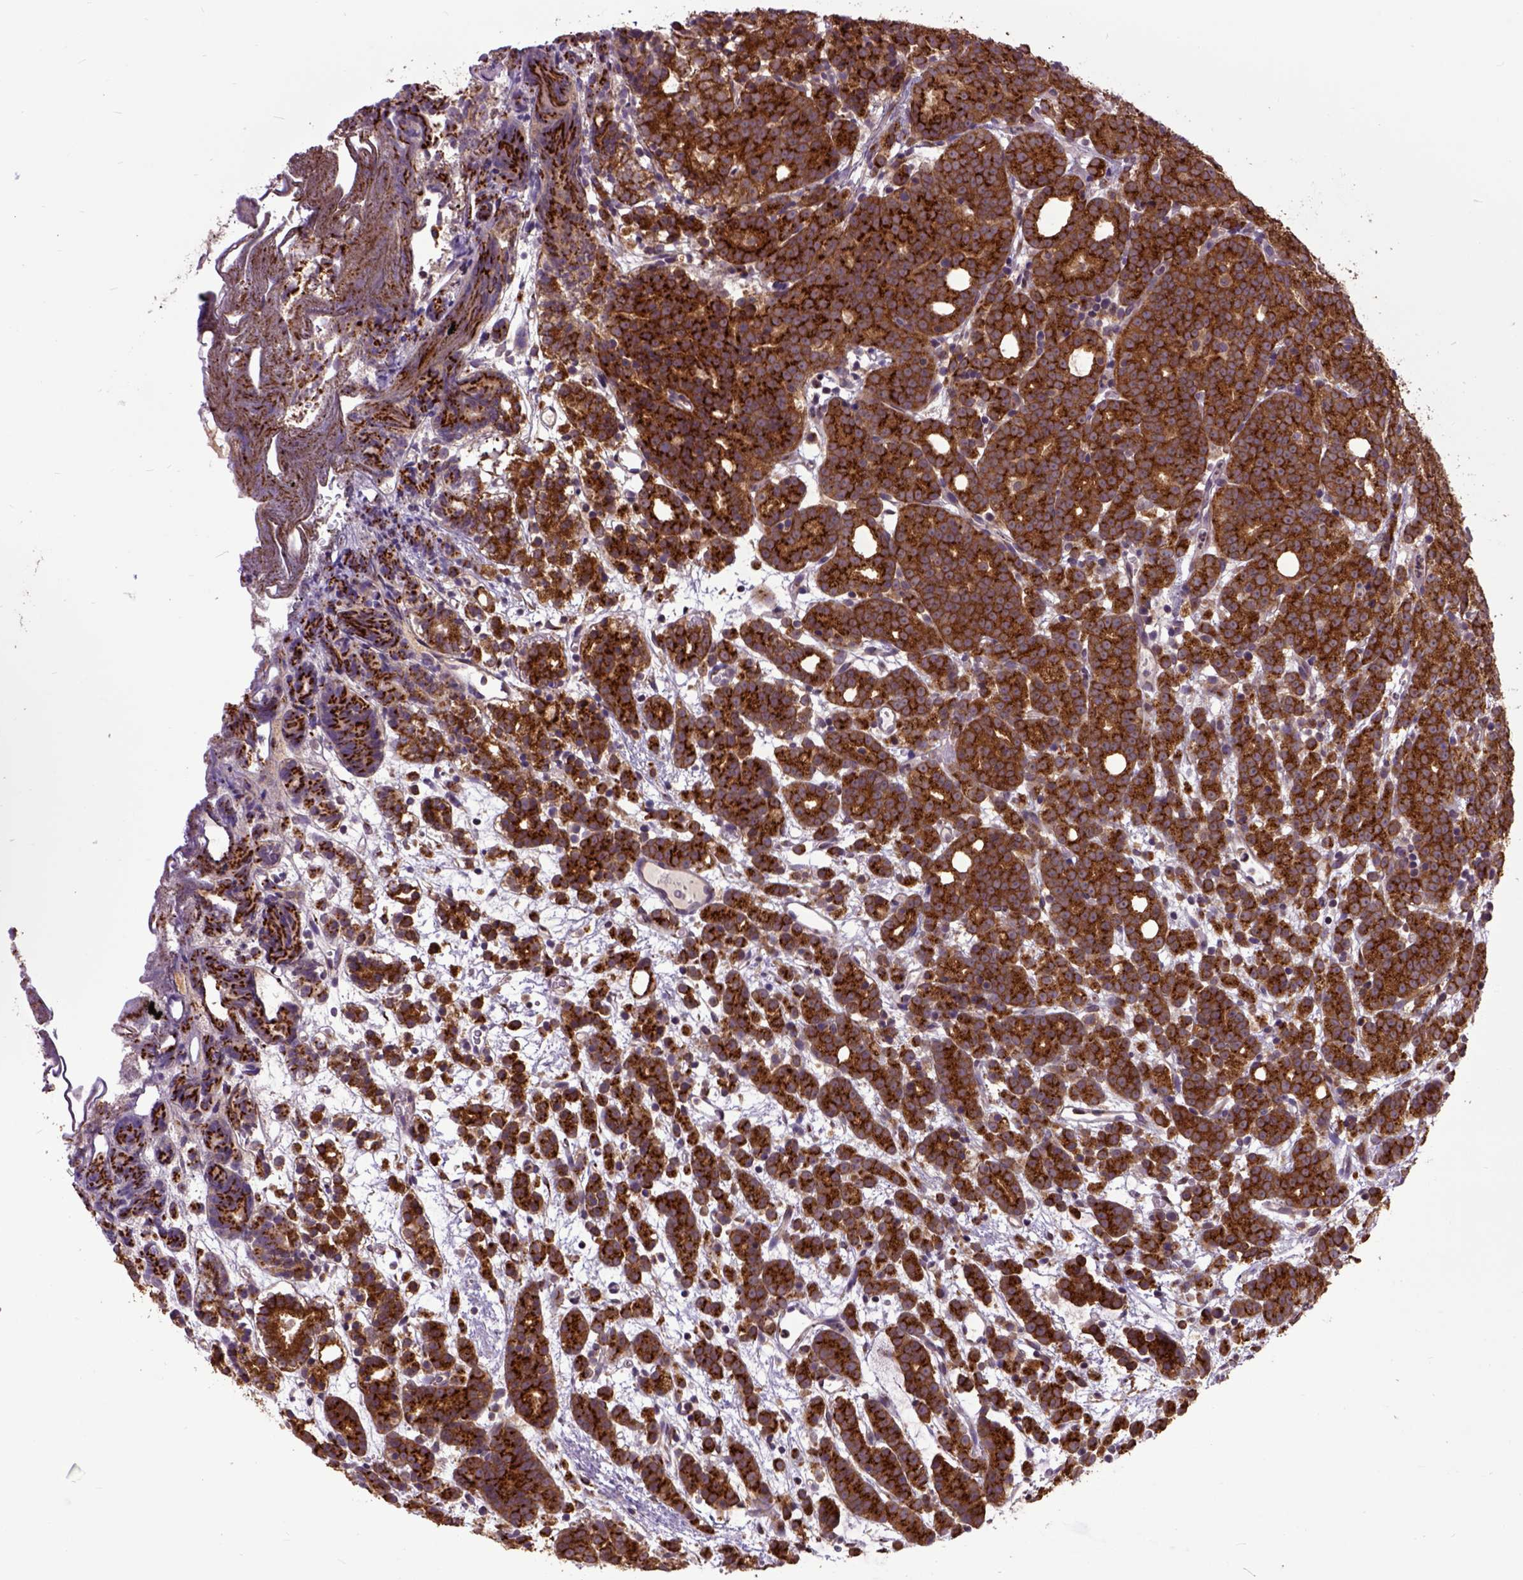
{"staining": {"intensity": "strong", "quantity": ">75%", "location": "cytoplasmic/membranous"}, "tissue": "prostate cancer", "cell_type": "Tumor cells", "image_type": "cancer", "snomed": [{"axis": "morphology", "description": "Adenocarcinoma, High grade"}, {"axis": "topography", "description": "Prostate"}], "caption": "Strong cytoplasmic/membranous protein positivity is identified in approximately >75% of tumor cells in prostate cancer (high-grade adenocarcinoma).", "gene": "ARL1", "patient": {"sex": "male", "age": 53}}